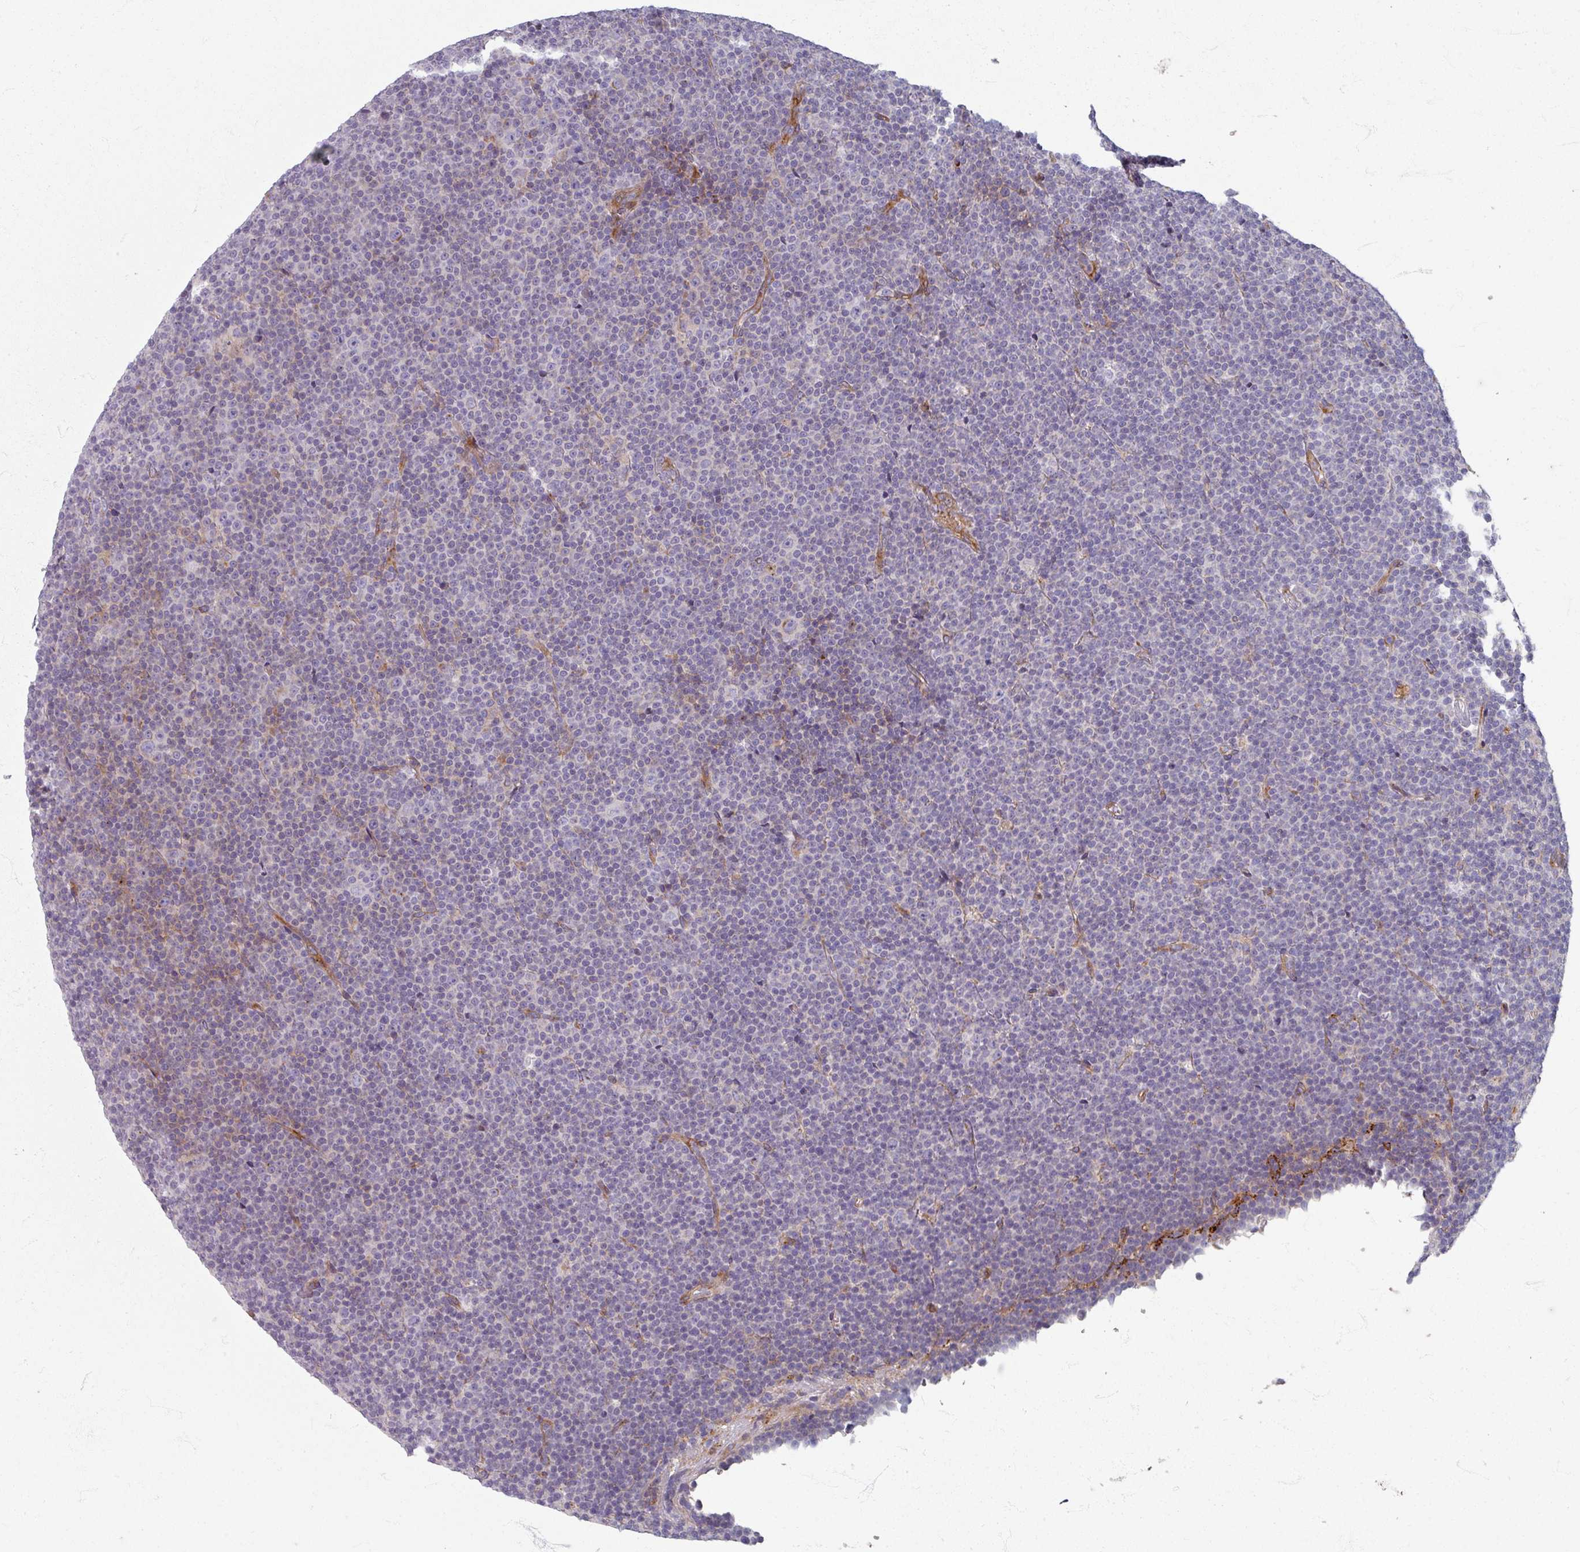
{"staining": {"intensity": "negative", "quantity": "none", "location": "none"}, "tissue": "lymphoma", "cell_type": "Tumor cells", "image_type": "cancer", "snomed": [{"axis": "morphology", "description": "Malignant lymphoma, non-Hodgkin's type, Low grade"}, {"axis": "topography", "description": "Lymph node"}], "caption": "This is a micrograph of immunohistochemistry staining of low-grade malignant lymphoma, non-Hodgkin's type, which shows no expression in tumor cells.", "gene": "GABARAPL1", "patient": {"sex": "female", "age": 67}}